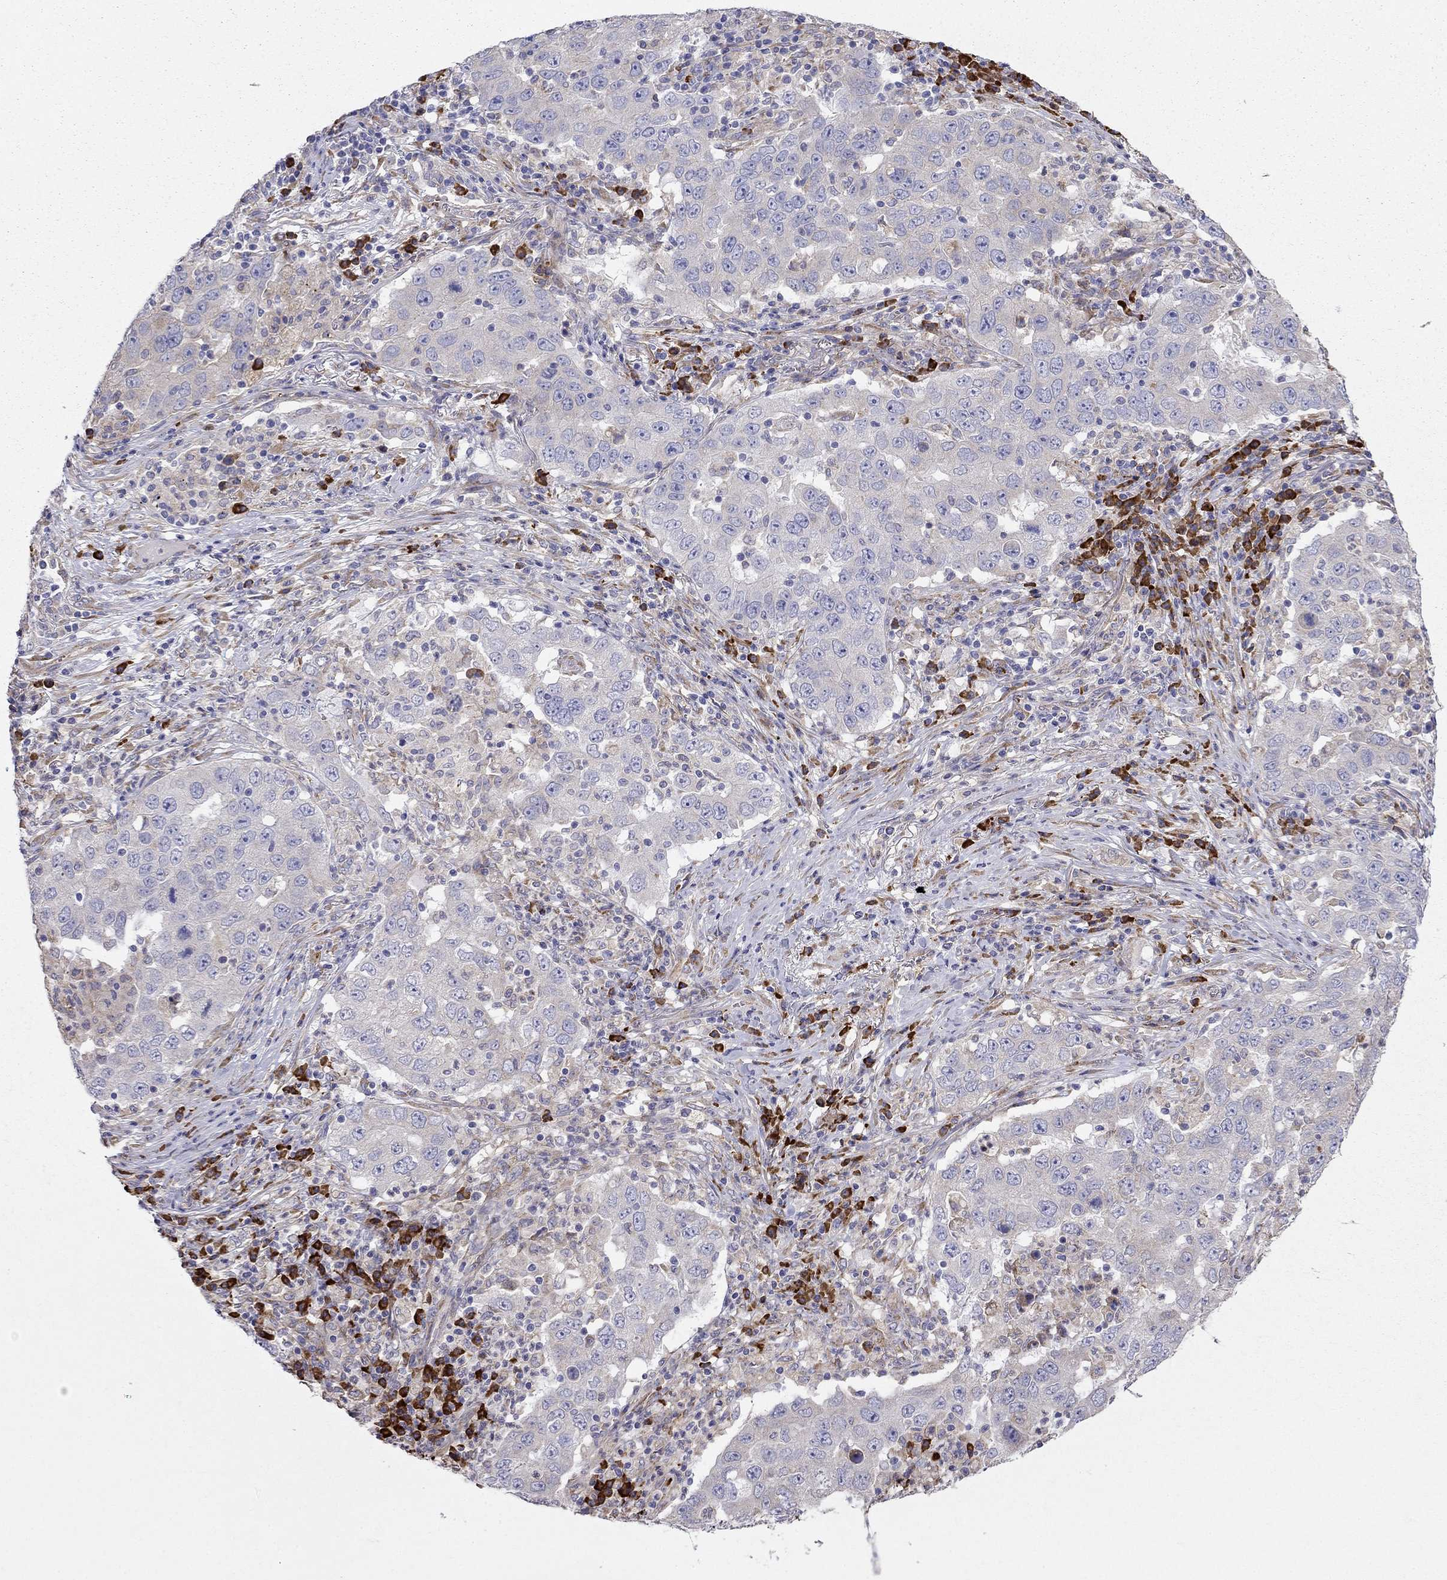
{"staining": {"intensity": "negative", "quantity": "none", "location": "none"}, "tissue": "lung cancer", "cell_type": "Tumor cells", "image_type": "cancer", "snomed": [{"axis": "morphology", "description": "Adenocarcinoma, NOS"}, {"axis": "topography", "description": "Lung"}], "caption": "Immunohistochemistry photomicrograph of human lung cancer stained for a protein (brown), which shows no positivity in tumor cells. Brightfield microscopy of IHC stained with DAB (3,3'-diaminobenzidine) (brown) and hematoxylin (blue), captured at high magnification.", "gene": "LONRF2", "patient": {"sex": "male", "age": 73}}